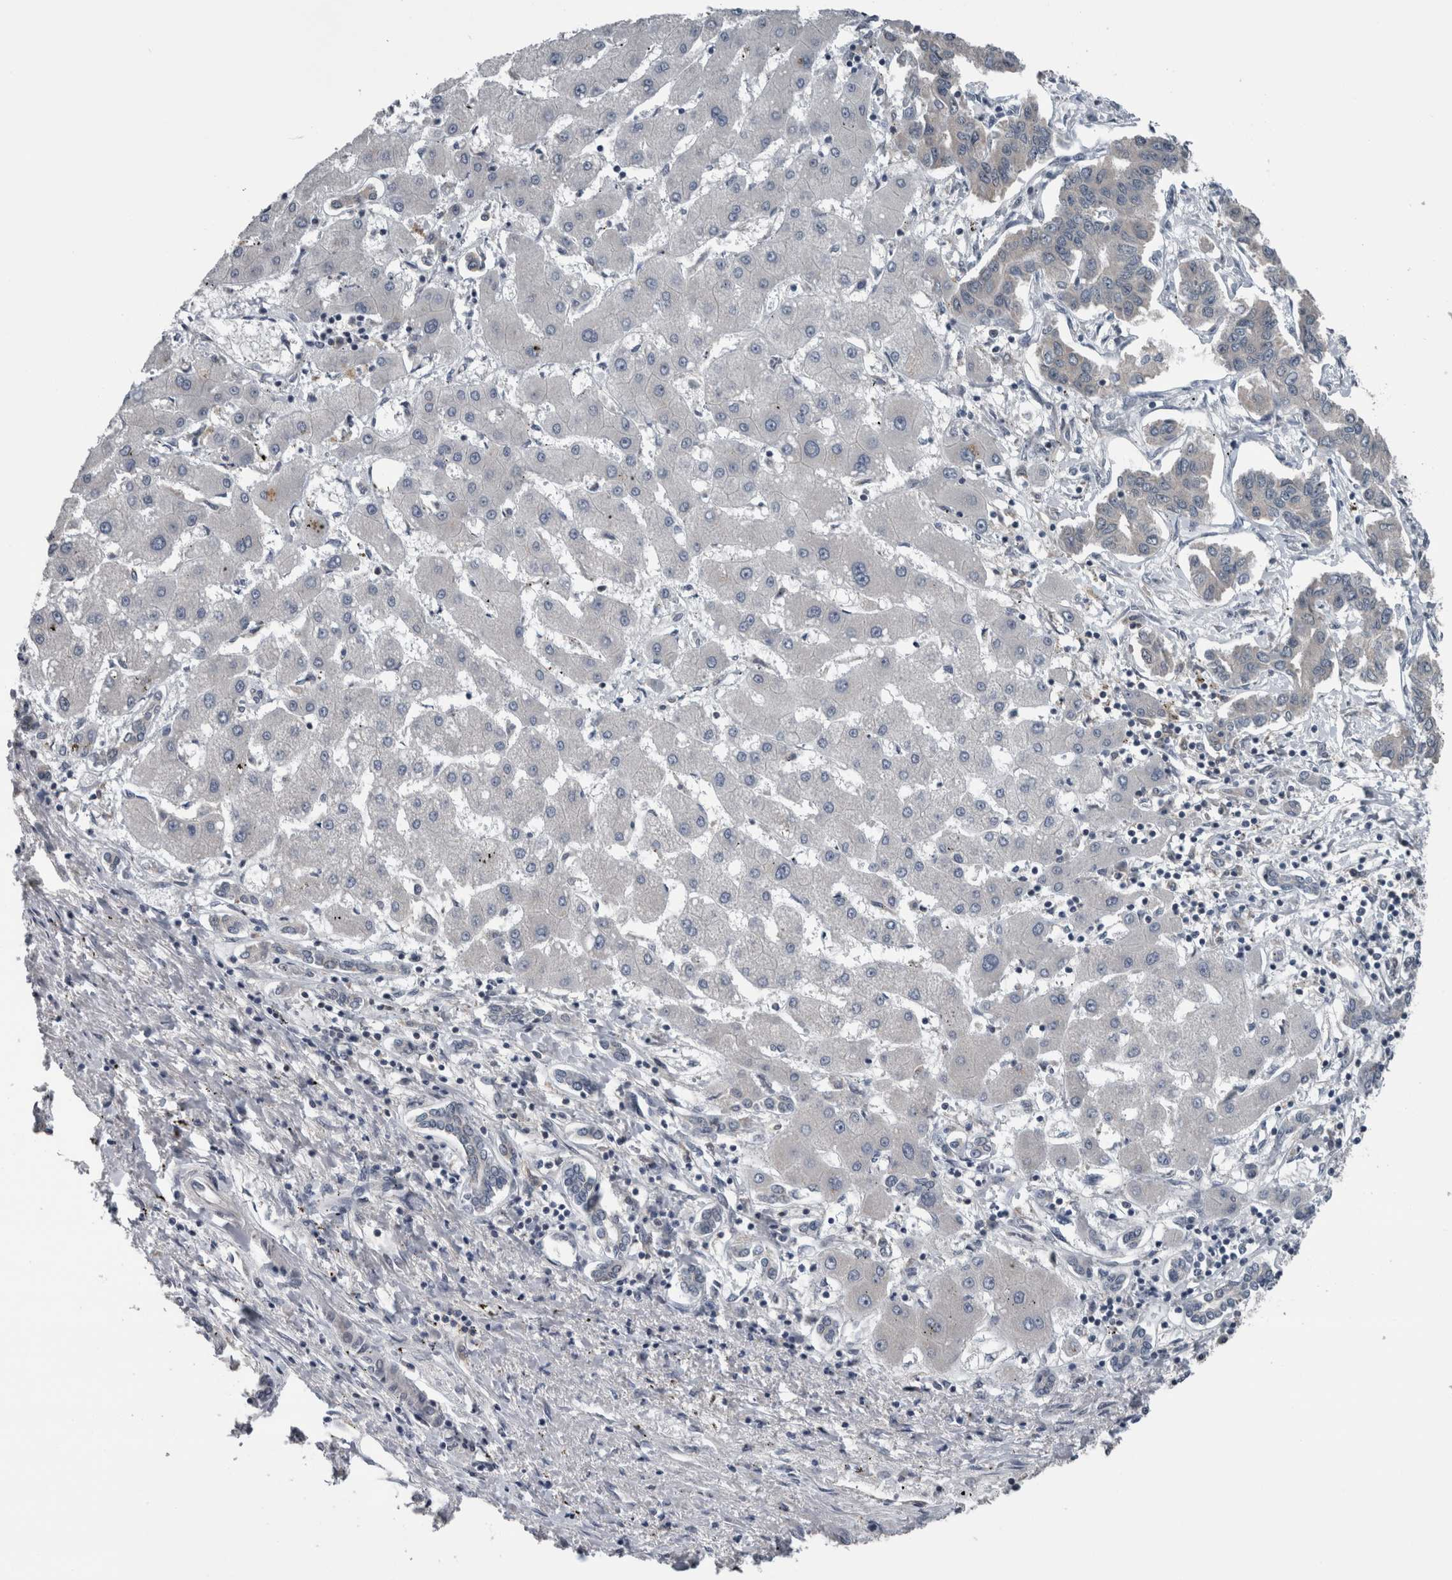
{"staining": {"intensity": "negative", "quantity": "none", "location": "none"}, "tissue": "liver cancer", "cell_type": "Tumor cells", "image_type": "cancer", "snomed": [{"axis": "morphology", "description": "Cholangiocarcinoma"}, {"axis": "topography", "description": "Liver"}], "caption": "An IHC photomicrograph of liver cancer is shown. There is no staining in tumor cells of liver cancer. (Stains: DAB (3,3'-diaminobenzidine) IHC with hematoxylin counter stain, Microscopy: brightfield microscopy at high magnification).", "gene": "ZBTB21", "patient": {"sex": "male", "age": 59}}